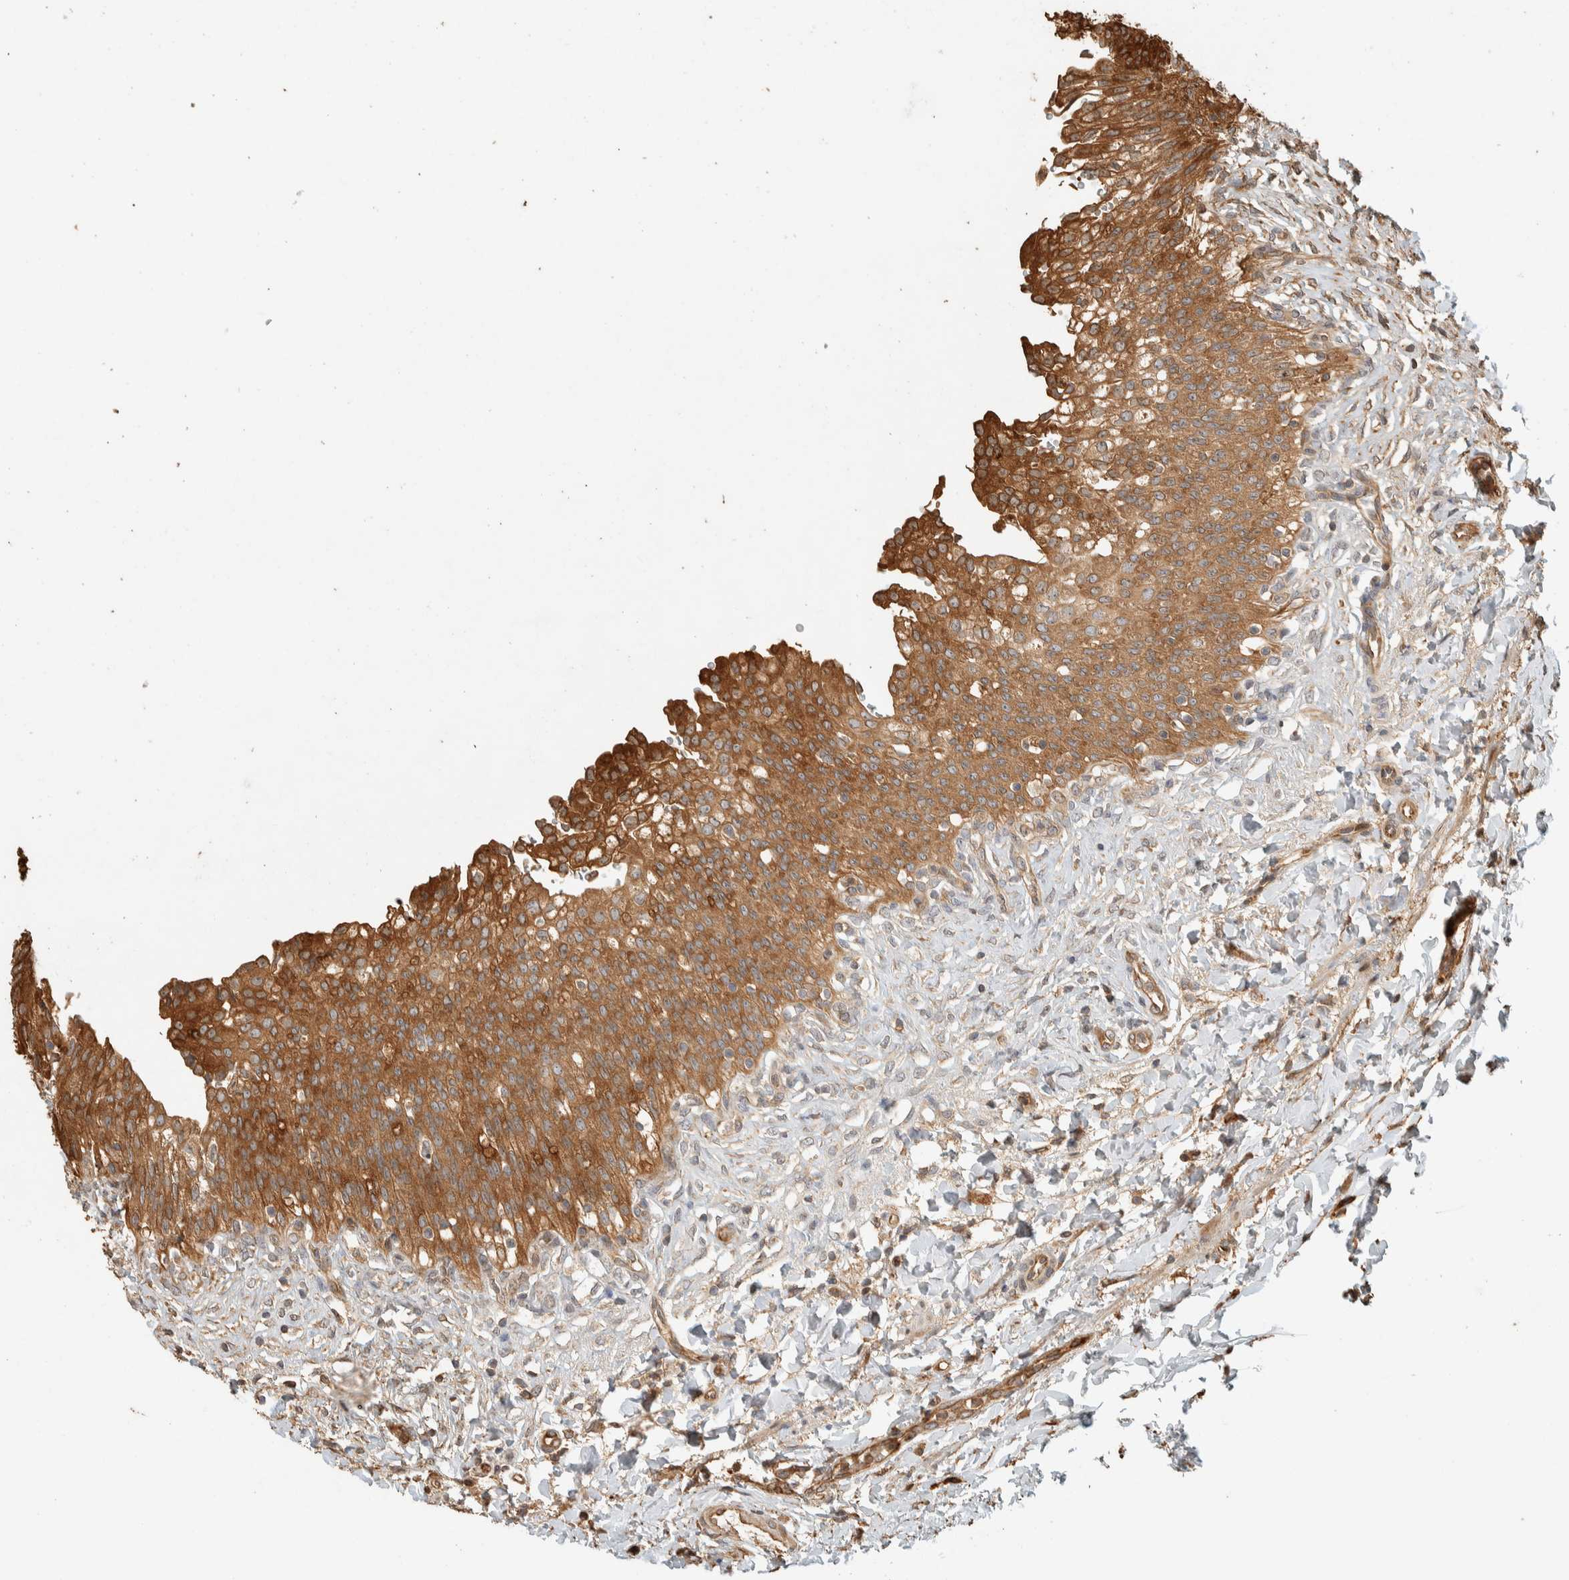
{"staining": {"intensity": "strong", "quantity": ">75%", "location": "cytoplasmic/membranous"}, "tissue": "urinary bladder", "cell_type": "Urothelial cells", "image_type": "normal", "snomed": [{"axis": "morphology", "description": "Urothelial carcinoma, High grade"}, {"axis": "topography", "description": "Urinary bladder"}], "caption": "Immunohistochemistry histopathology image of normal urinary bladder stained for a protein (brown), which demonstrates high levels of strong cytoplasmic/membranous positivity in about >75% of urothelial cells.", "gene": "EXOC7", "patient": {"sex": "male", "age": 46}}